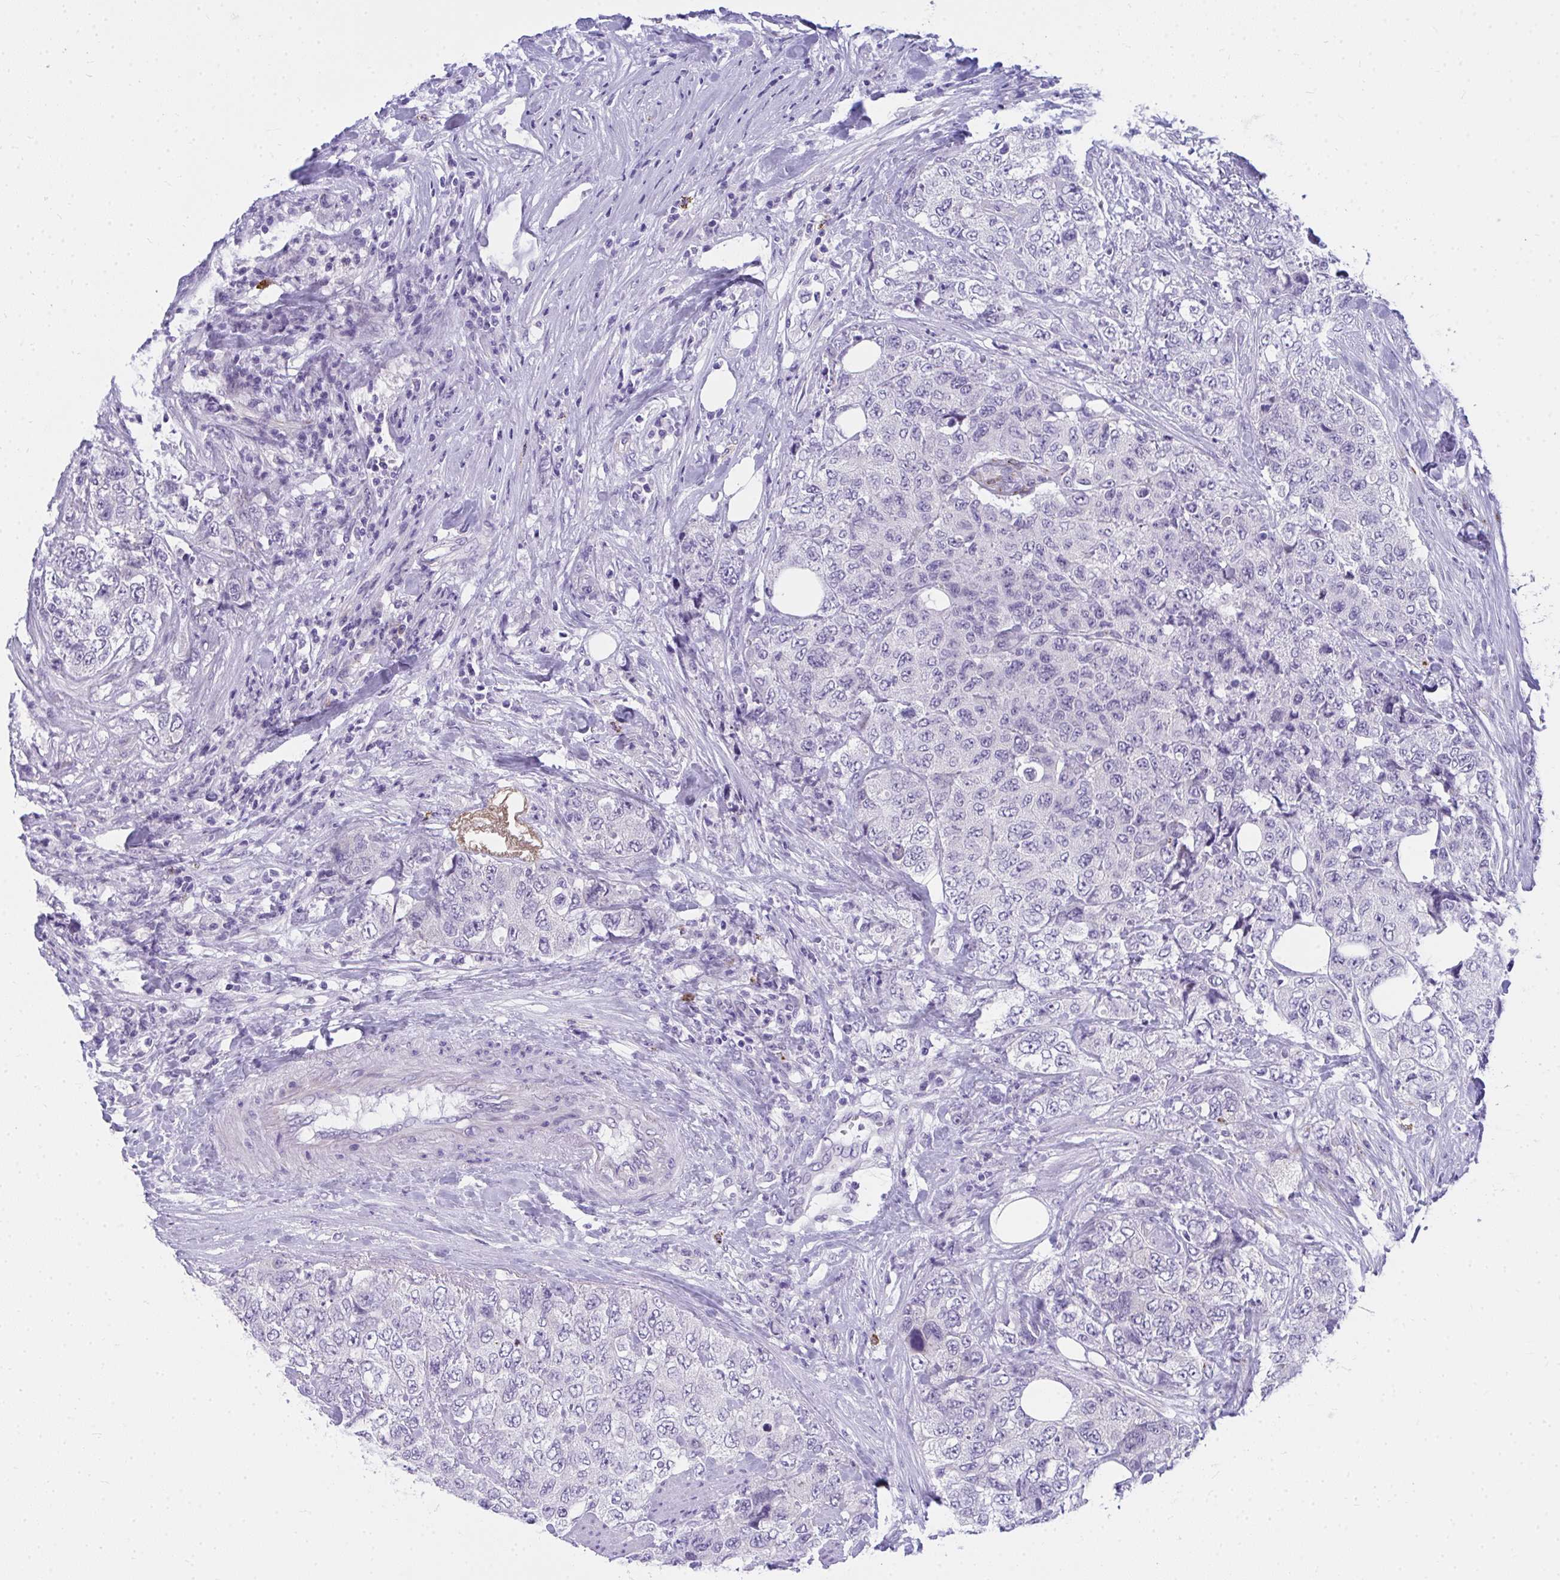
{"staining": {"intensity": "negative", "quantity": "none", "location": "none"}, "tissue": "urothelial cancer", "cell_type": "Tumor cells", "image_type": "cancer", "snomed": [{"axis": "morphology", "description": "Urothelial carcinoma, High grade"}, {"axis": "topography", "description": "Urinary bladder"}], "caption": "This is an IHC image of urothelial cancer. There is no staining in tumor cells.", "gene": "TSBP1", "patient": {"sex": "female", "age": 78}}